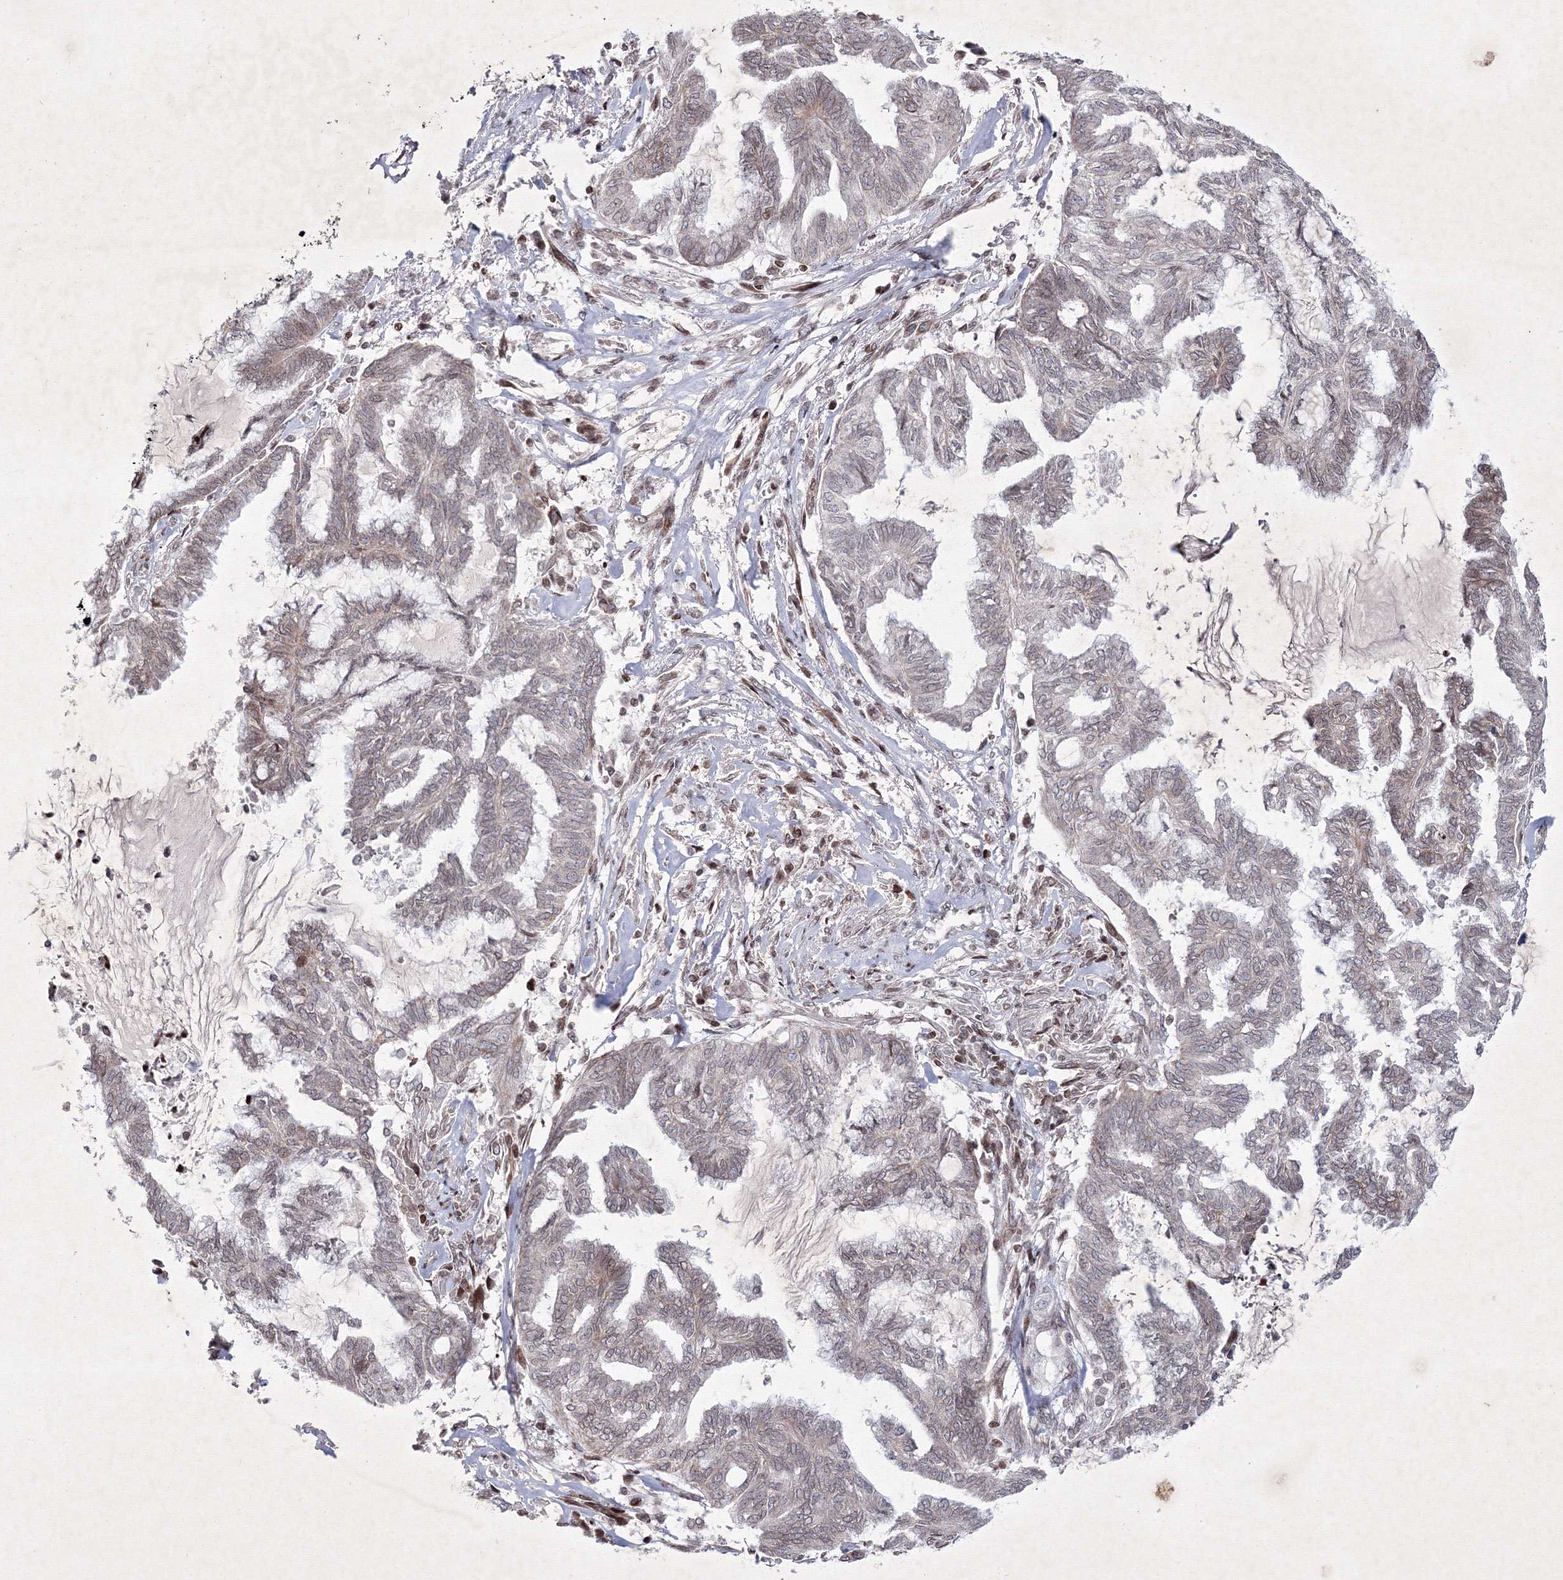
{"staining": {"intensity": "negative", "quantity": "none", "location": "none"}, "tissue": "endometrial cancer", "cell_type": "Tumor cells", "image_type": "cancer", "snomed": [{"axis": "morphology", "description": "Adenocarcinoma, NOS"}, {"axis": "topography", "description": "Endometrium"}], "caption": "This is a photomicrograph of immunohistochemistry (IHC) staining of adenocarcinoma (endometrial), which shows no staining in tumor cells.", "gene": "SMIM29", "patient": {"sex": "female", "age": 86}}